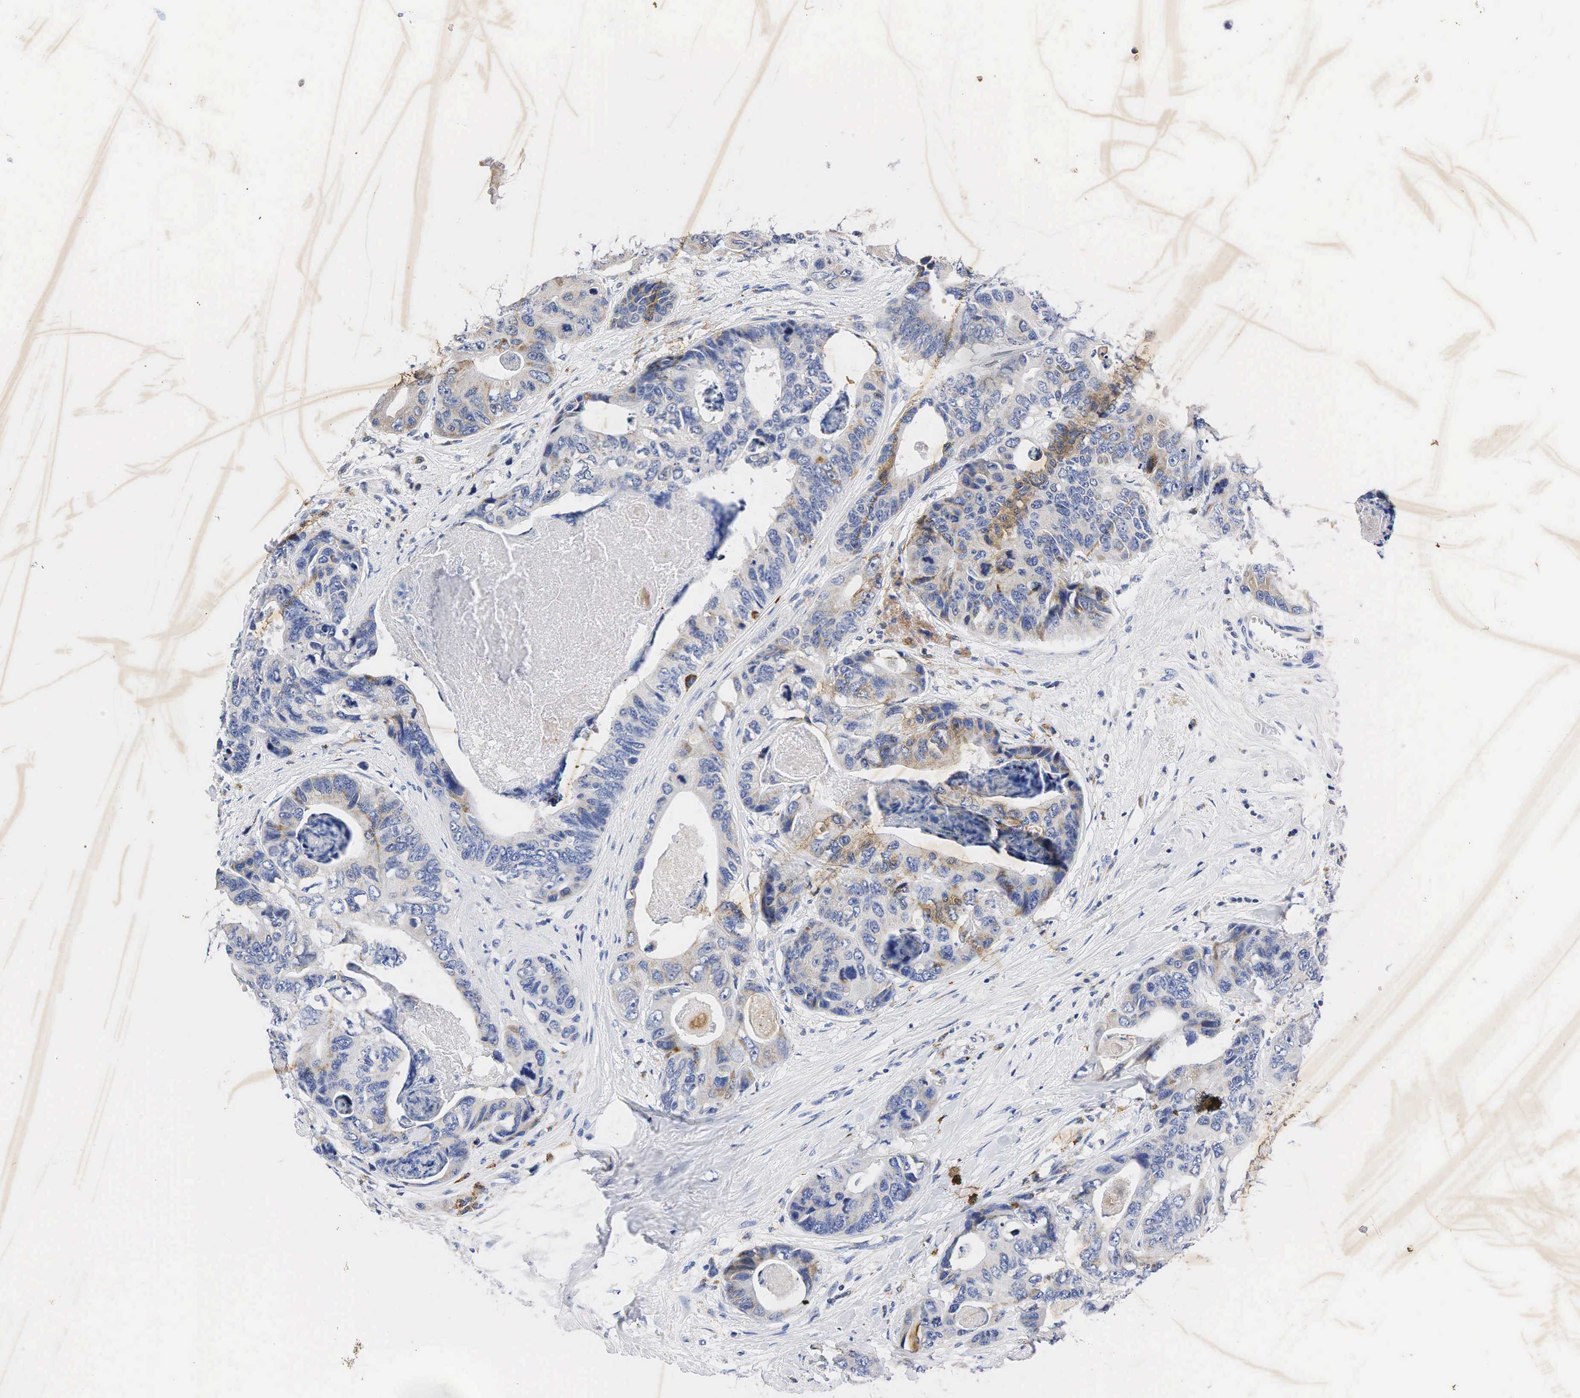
{"staining": {"intensity": "weak", "quantity": "25%-75%", "location": "cytoplasmic/membranous"}, "tissue": "colorectal cancer", "cell_type": "Tumor cells", "image_type": "cancer", "snomed": [{"axis": "morphology", "description": "Adenocarcinoma, NOS"}, {"axis": "topography", "description": "Colon"}], "caption": "Immunohistochemical staining of colorectal adenocarcinoma reveals low levels of weak cytoplasmic/membranous protein expression in about 25%-75% of tumor cells. Nuclei are stained in blue.", "gene": "SYP", "patient": {"sex": "female", "age": 86}}